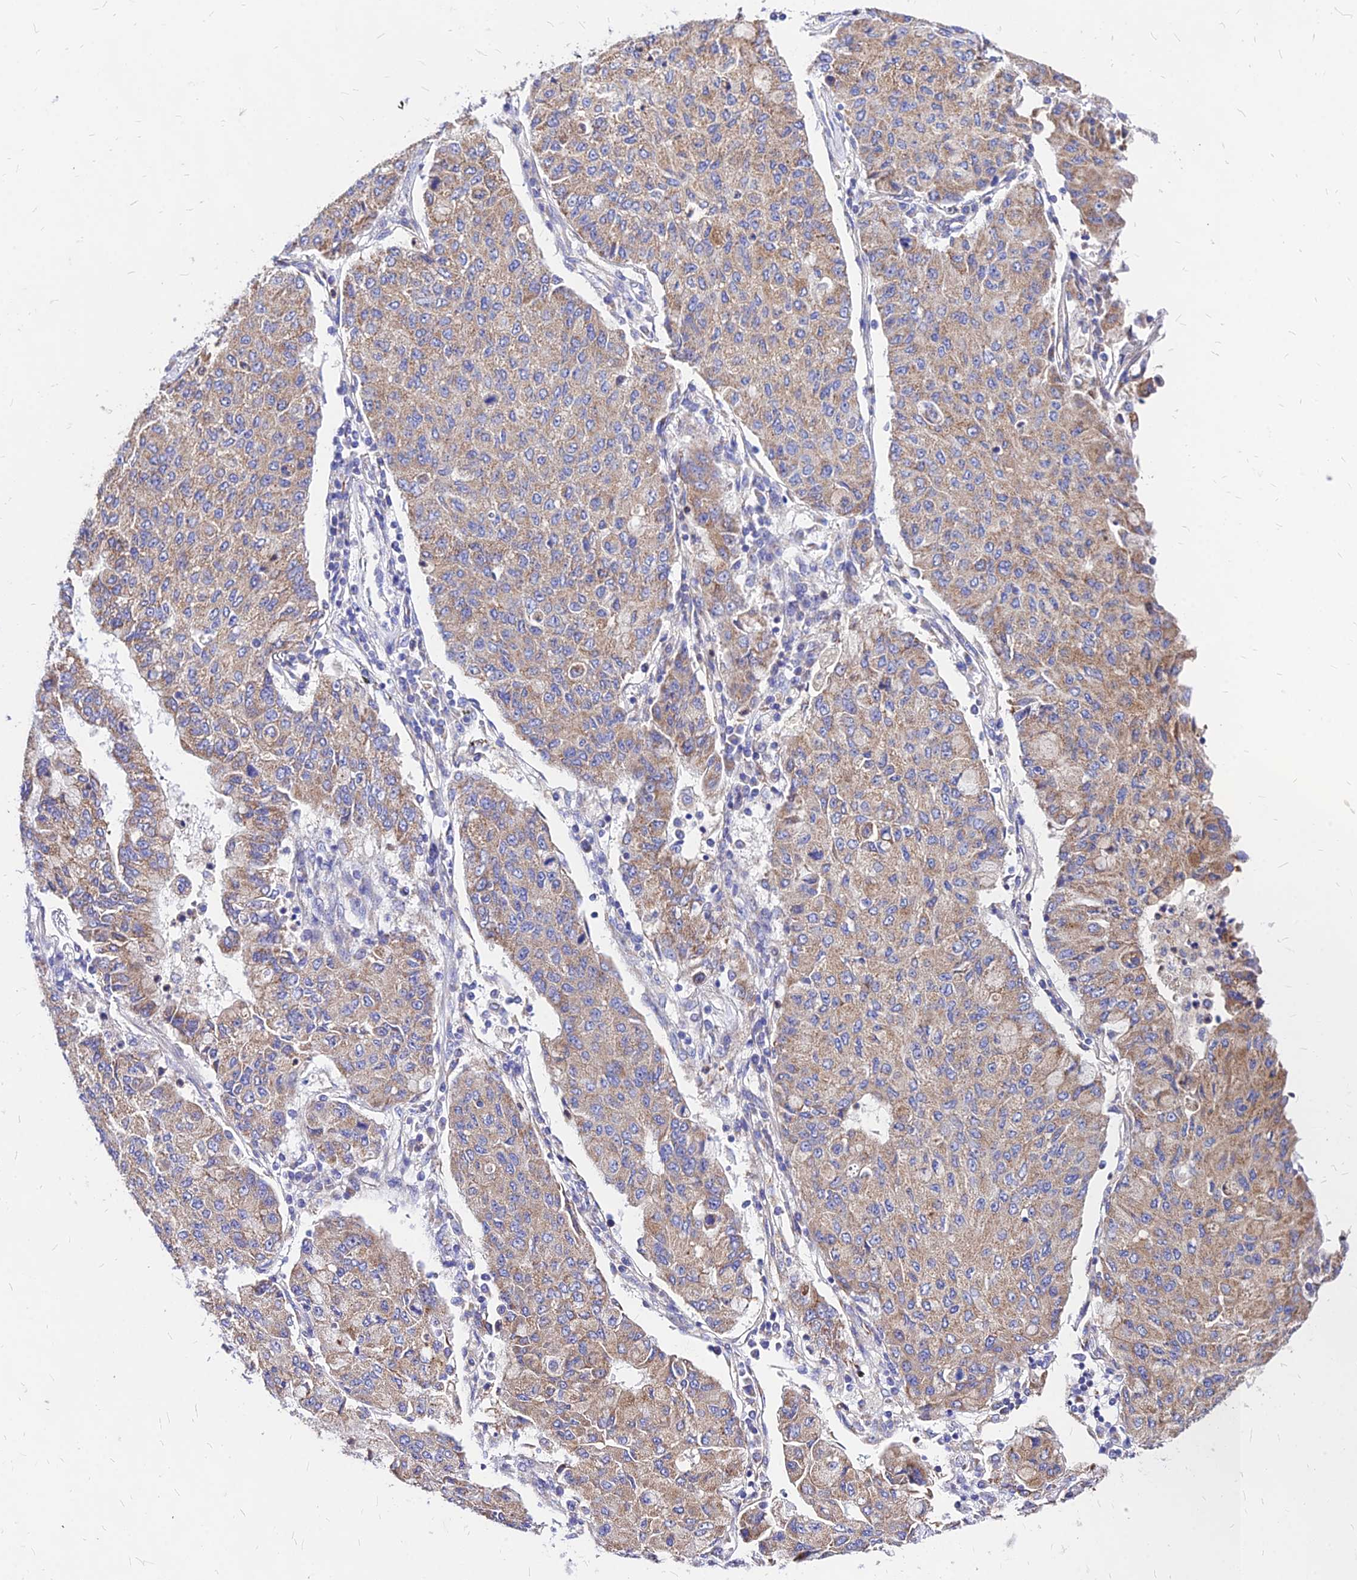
{"staining": {"intensity": "moderate", "quantity": ">75%", "location": "cytoplasmic/membranous"}, "tissue": "lung cancer", "cell_type": "Tumor cells", "image_type": "cancer", "snomed": [{"axis": "morphology", "description": "Squamous cell carcinoma, NOS"}, {"axis": "topography", "description": "Lung"}], "caption": "Lung cancer (squamous cell carcinoma) tissue exhibits moderate cytoplasmic/membranous staining in approximately >75% of tumor cells, visualized by immunohistochemistry.", "gene": "MRPL3", "patient": {"sex": "male", "age": 74}}